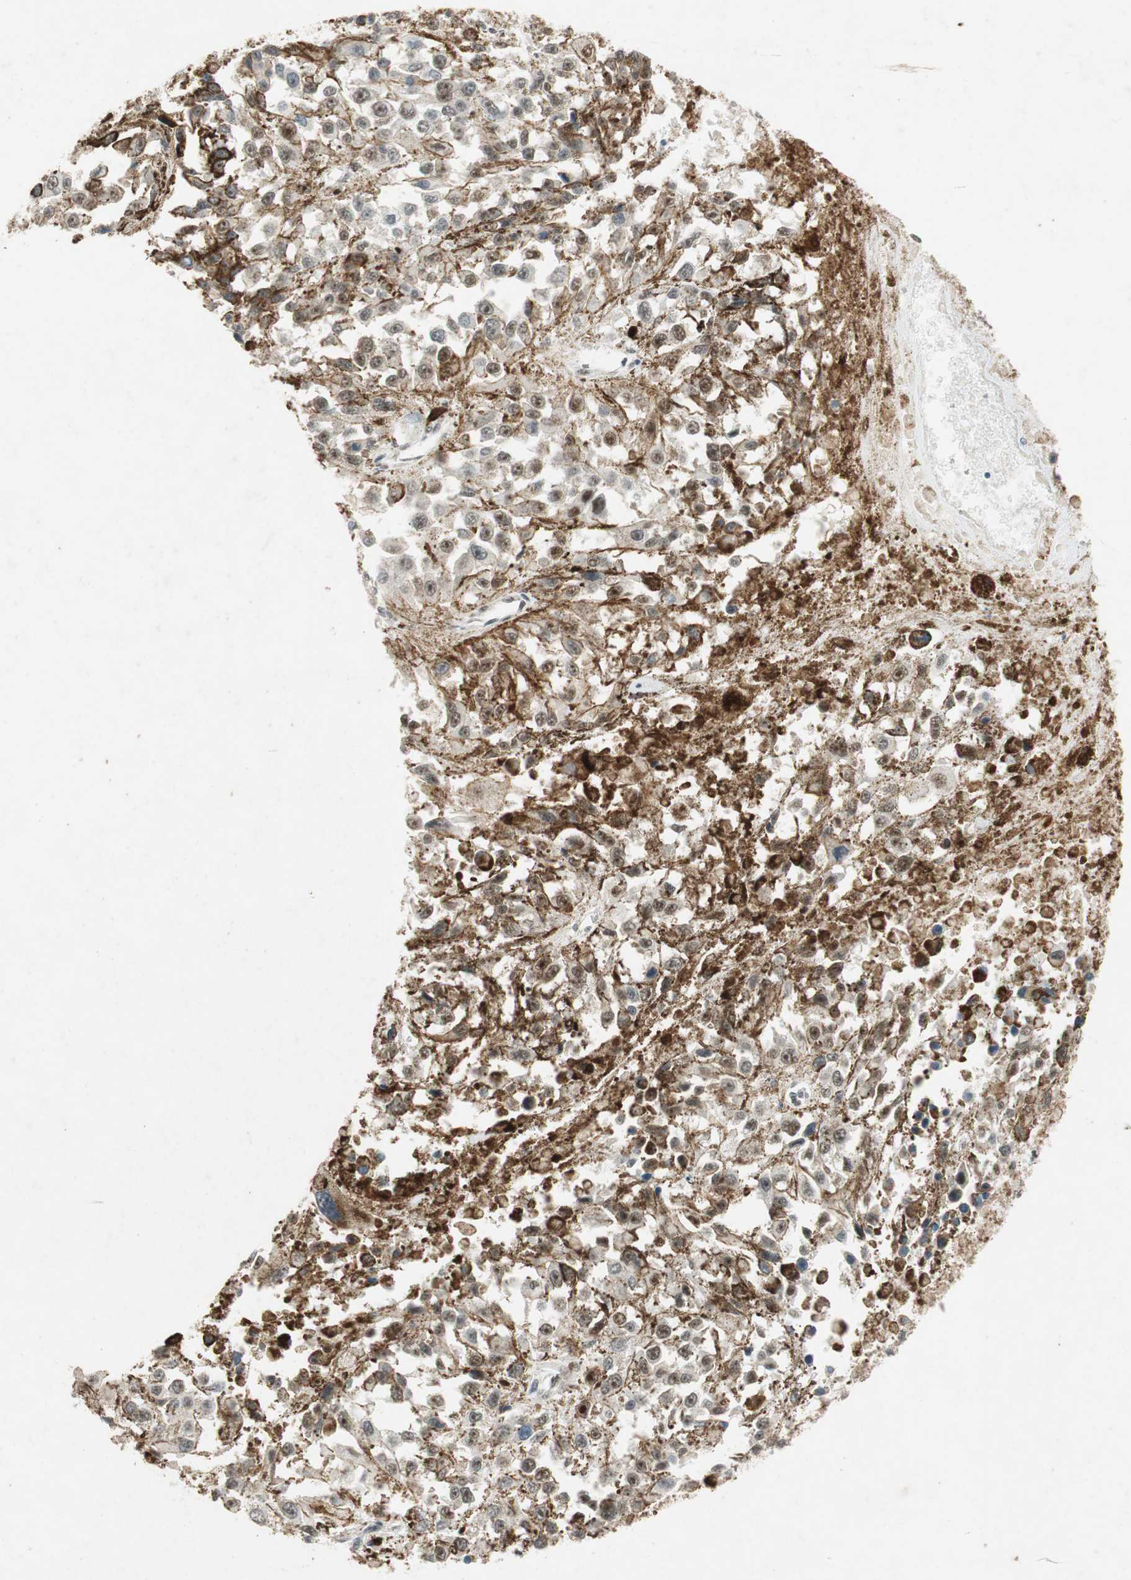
{"staining": {"intensity": "weak", "quantity": ">75%", "location": "nuclear"}, "tissue": "melanoma", "cell_type": "Tumor cells", "image_type": "cancer", "snomed": [{"axis": "morphology", "description": "Malignant melanoma, Metastatic site"}, {"axis": "topography", "description": "Lymph node"}], "caption": "Immunohistochemistry image of melanoma stained for a protein (brown), which displays low levels of weak nuclear expression in approximately >75% of tumor cells.", "gene": "NCBP3", "patient": {"sex": "male", "age": 59}}